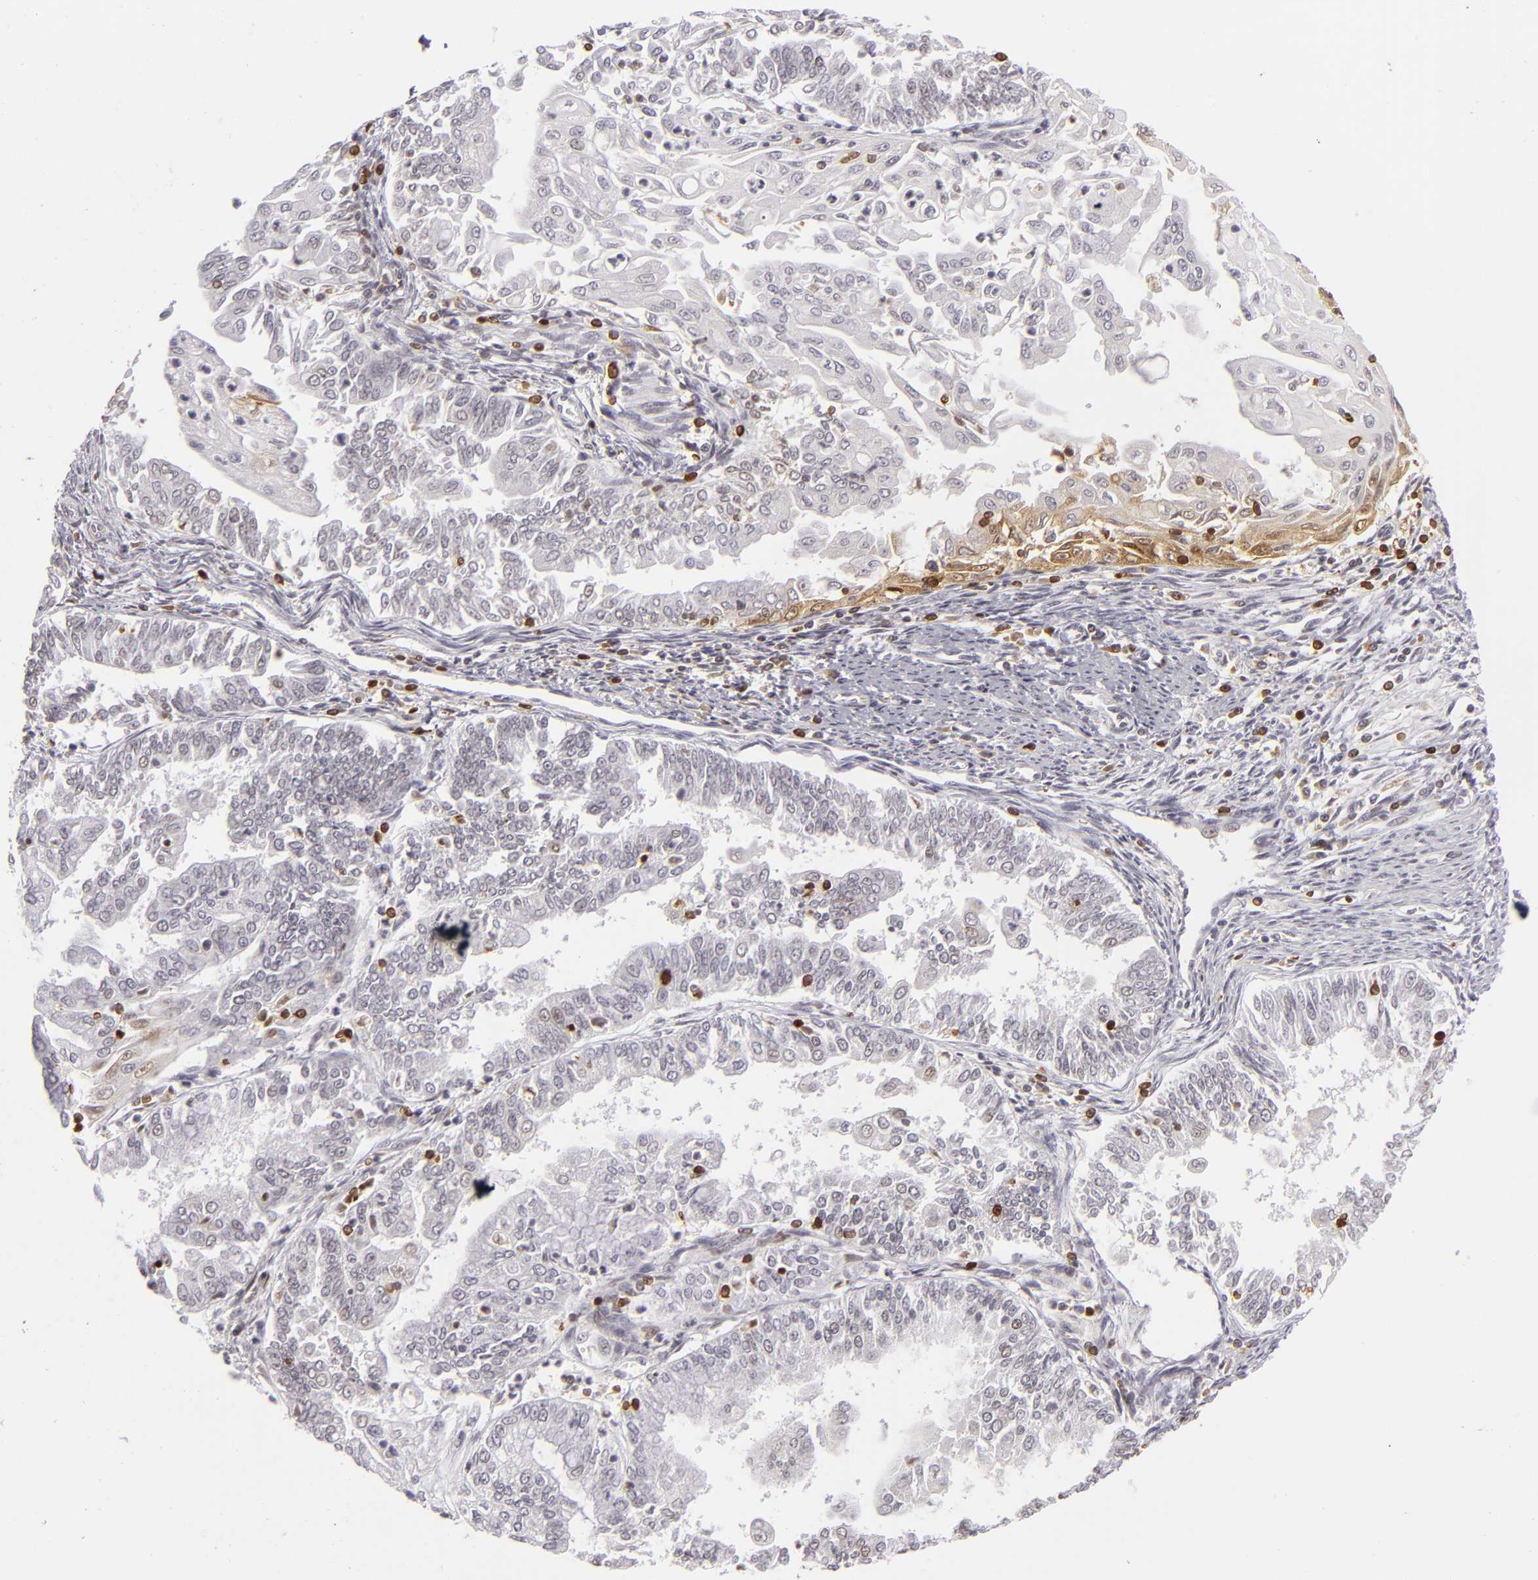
{"staining": {"intensity": "weak", "quantity": "<25%", "location": "cytoplasmic/membranous,nuclear"}, "tissue": "endometrial cancer", "cell_type": "Tumor cells", "image_type": "cancer", "snomed": [{"axis": "morphology", "description": "Adenocarcinoma, NOS"}, {"axis": "topography", "description": "Endometrium"}], "caption": "Tumor cells show no significant staining in endometrial cancer.", "gene": "APOBEC3G", "patient": {"sex": "female", "age": 75}}